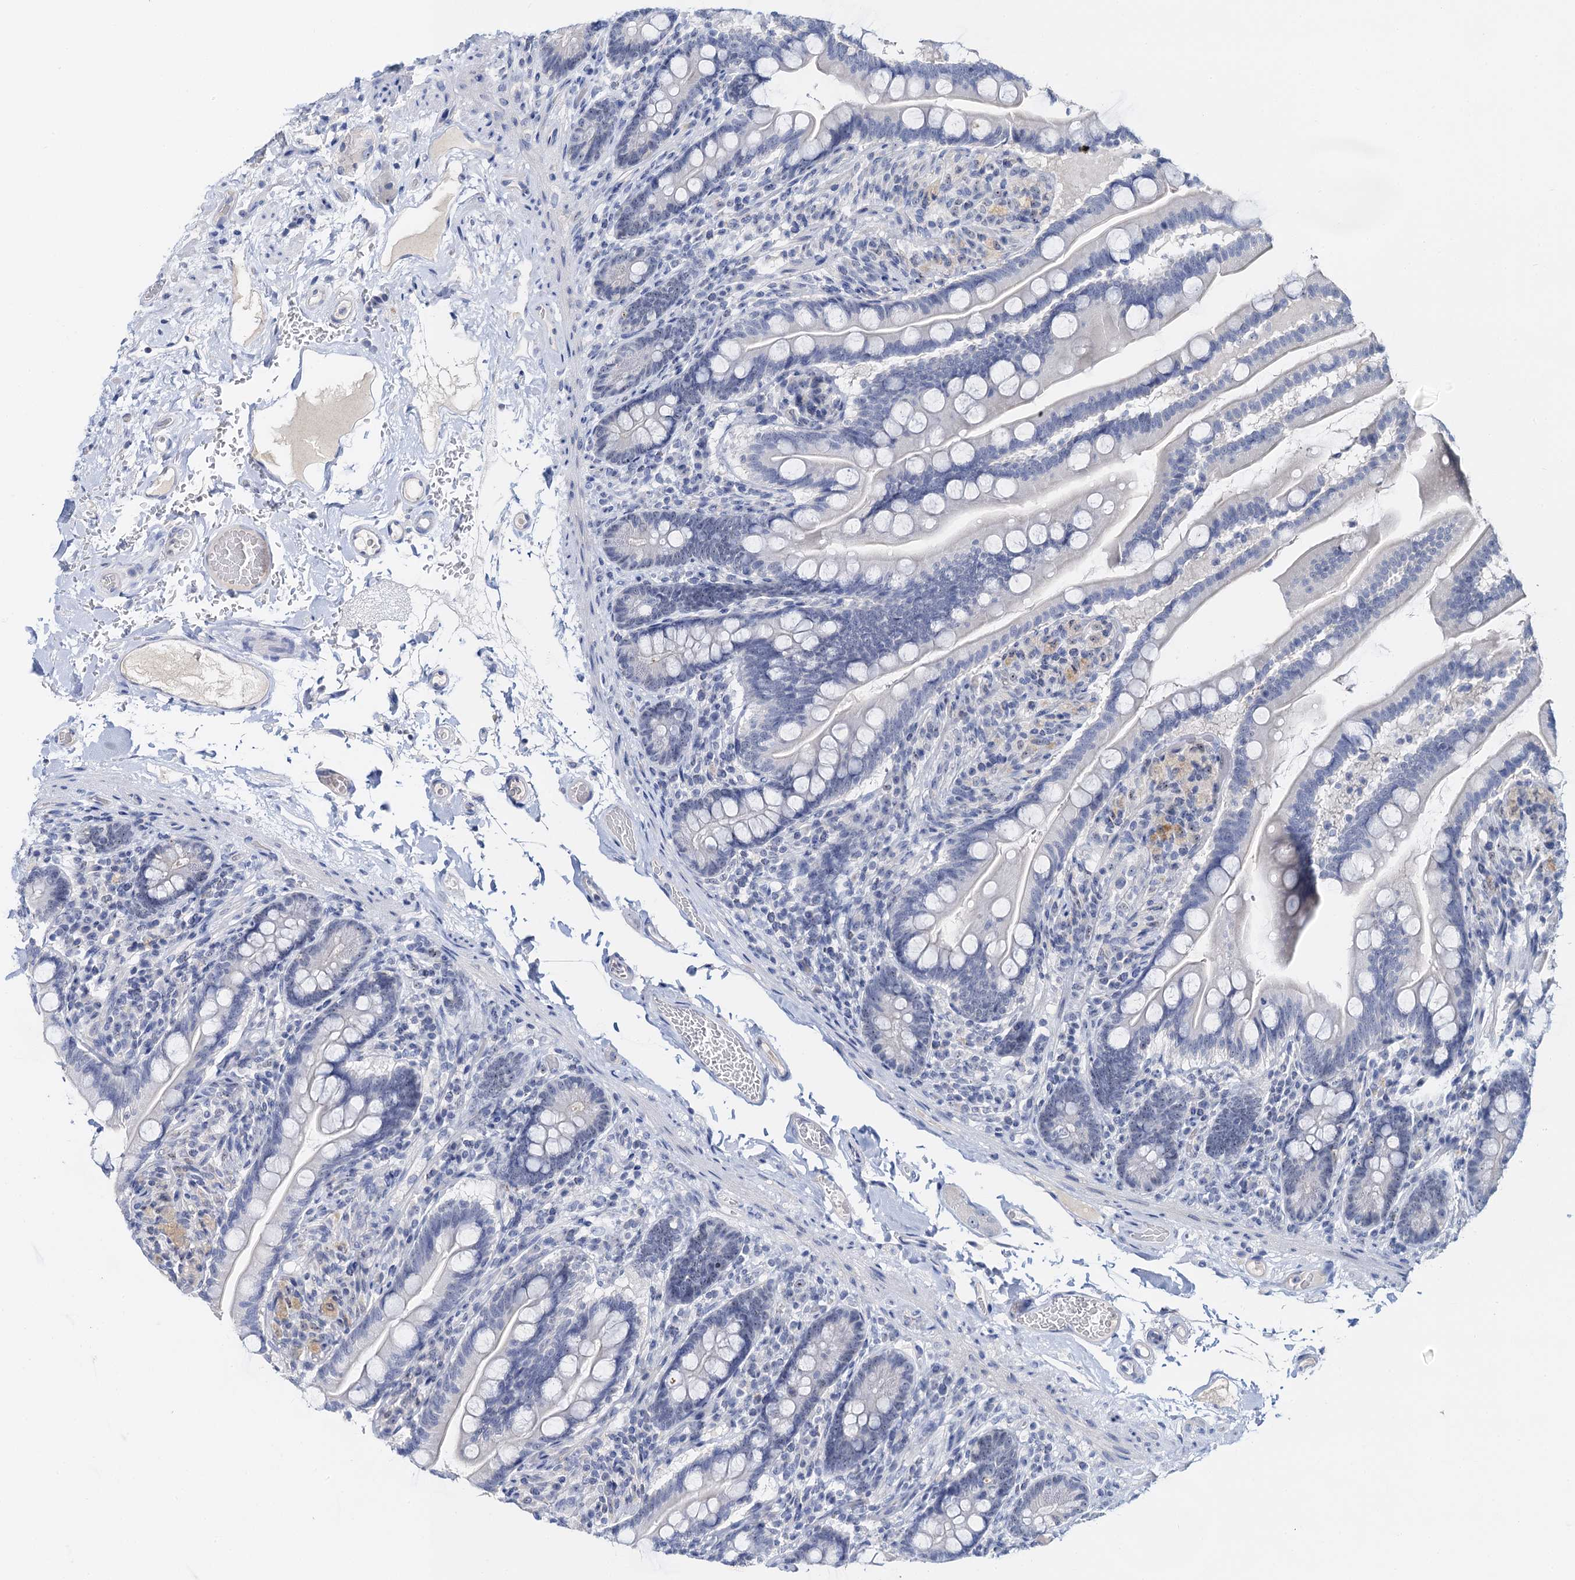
{"staining": {"intensity": "weak", "quantity": "25%-75%", "location": "nuclear"}, "tissue": "small intestine", "cell_type": "Glandular cells", "image_type": "normal", "snomed": [{"axis": "morphology", "description": "Normal tissue, NOS"}, {"axis": "topography", "description": "Small intestine"}], "caption": "An immunohistochemistry photomicrograph of unremarkable tissue is shown. Protein staining in brown shows weak nuclear positivity in small intestine within glandular cells.", "gene": "NOP2", "patient": {"sex": "female", "age": 64}}